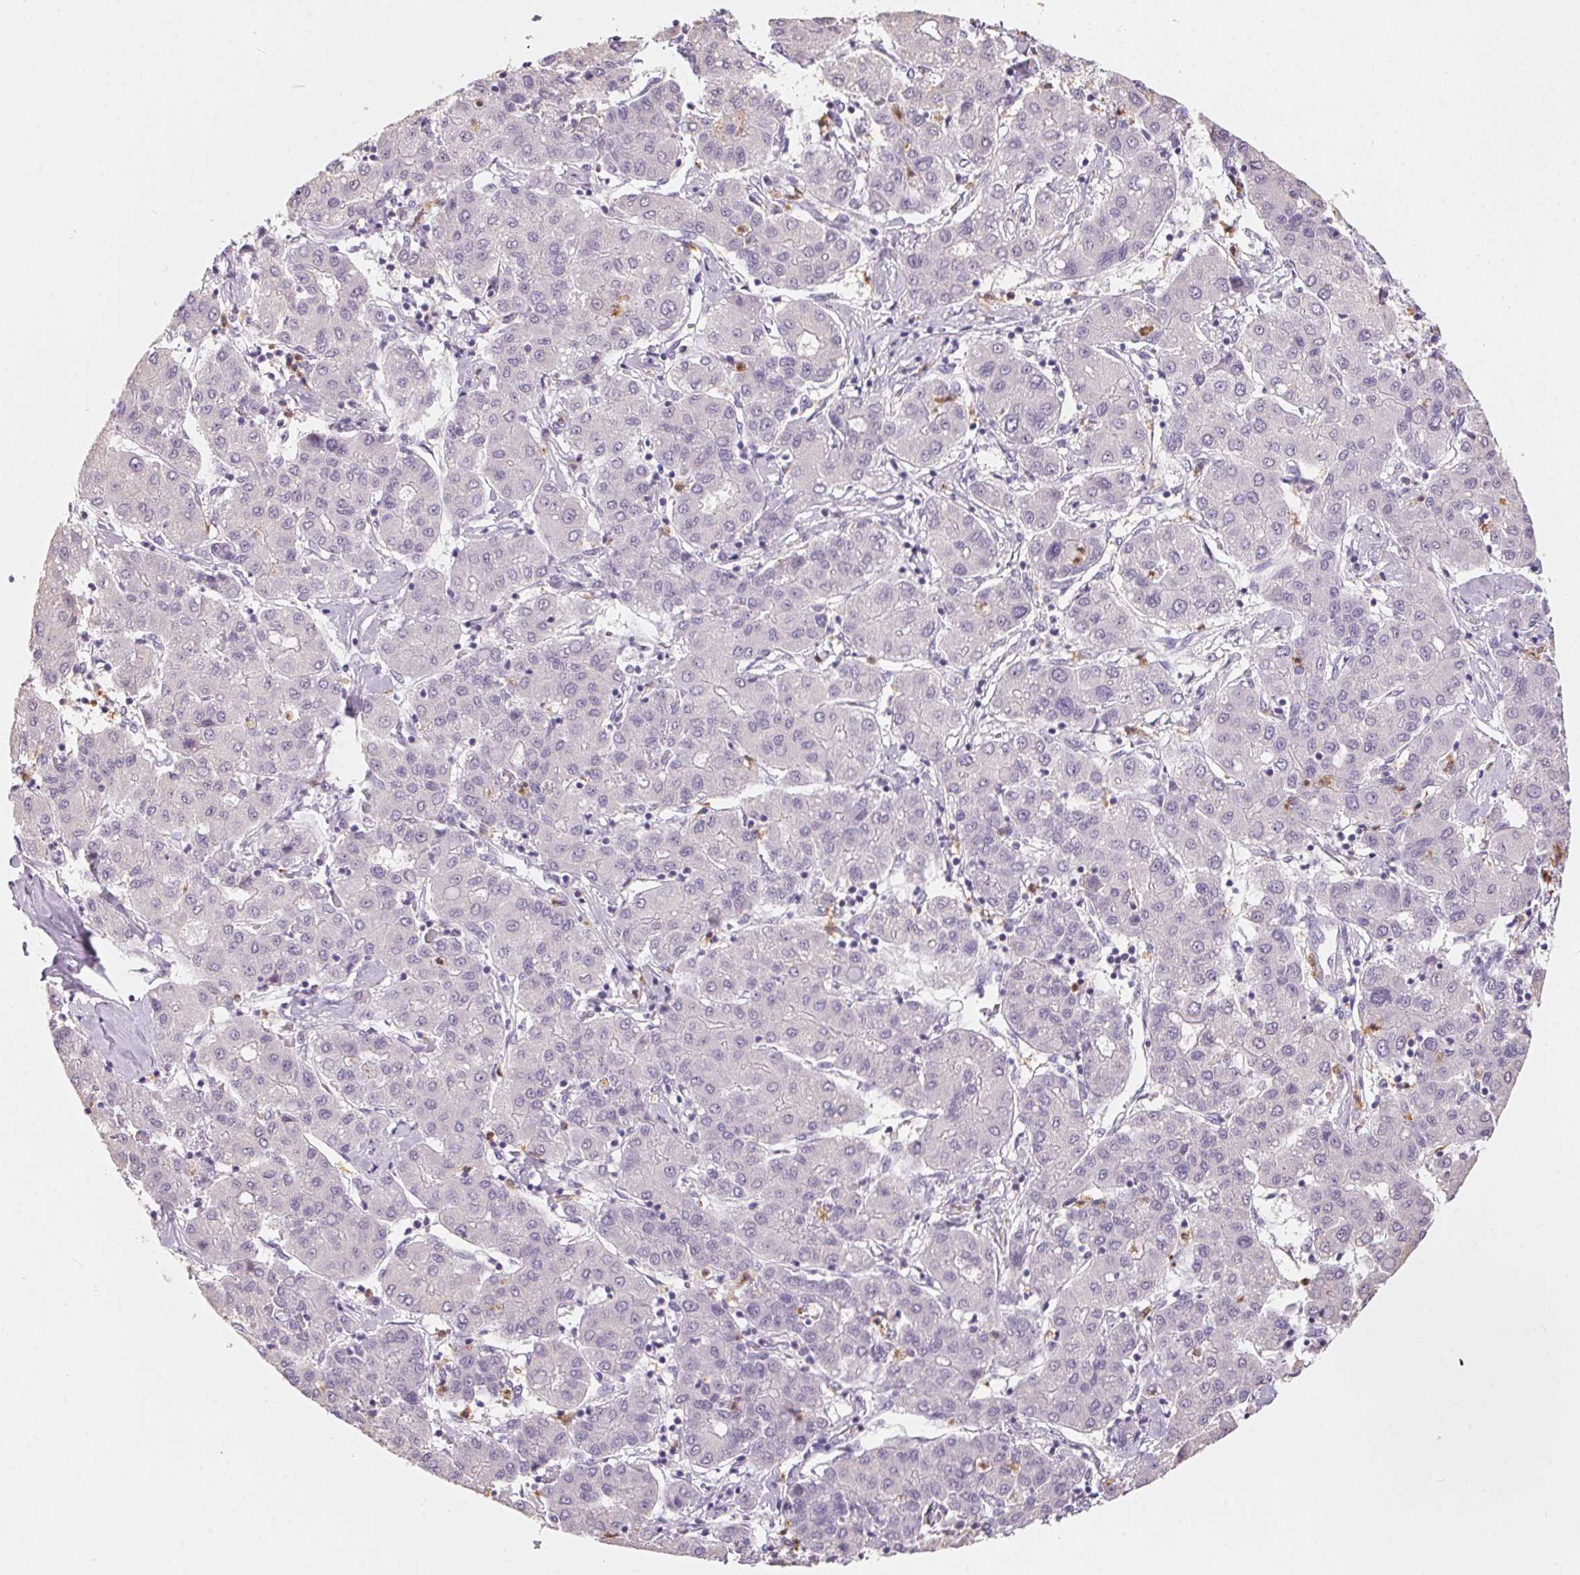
{"staining": {"intensity": "negative", "quantity": "none", "location": "none"}, "tissue": "liver cancer", "cell_type": "Tumor cells", "image_type": "cancer", "snomed": [{"axis": "morphology", "description": "Carcinoma, Hepatocellular, NOS"}, {"axis": "topography", "description": "Liver"}], "caption": "Hepatocellular carcinoma (liver) stained for a protein using immunohistochemistry (IHC) exhibits no staining tumor cells.", "gene": "SERPINB1", "patient": {"sex": "male", "age": 65}}